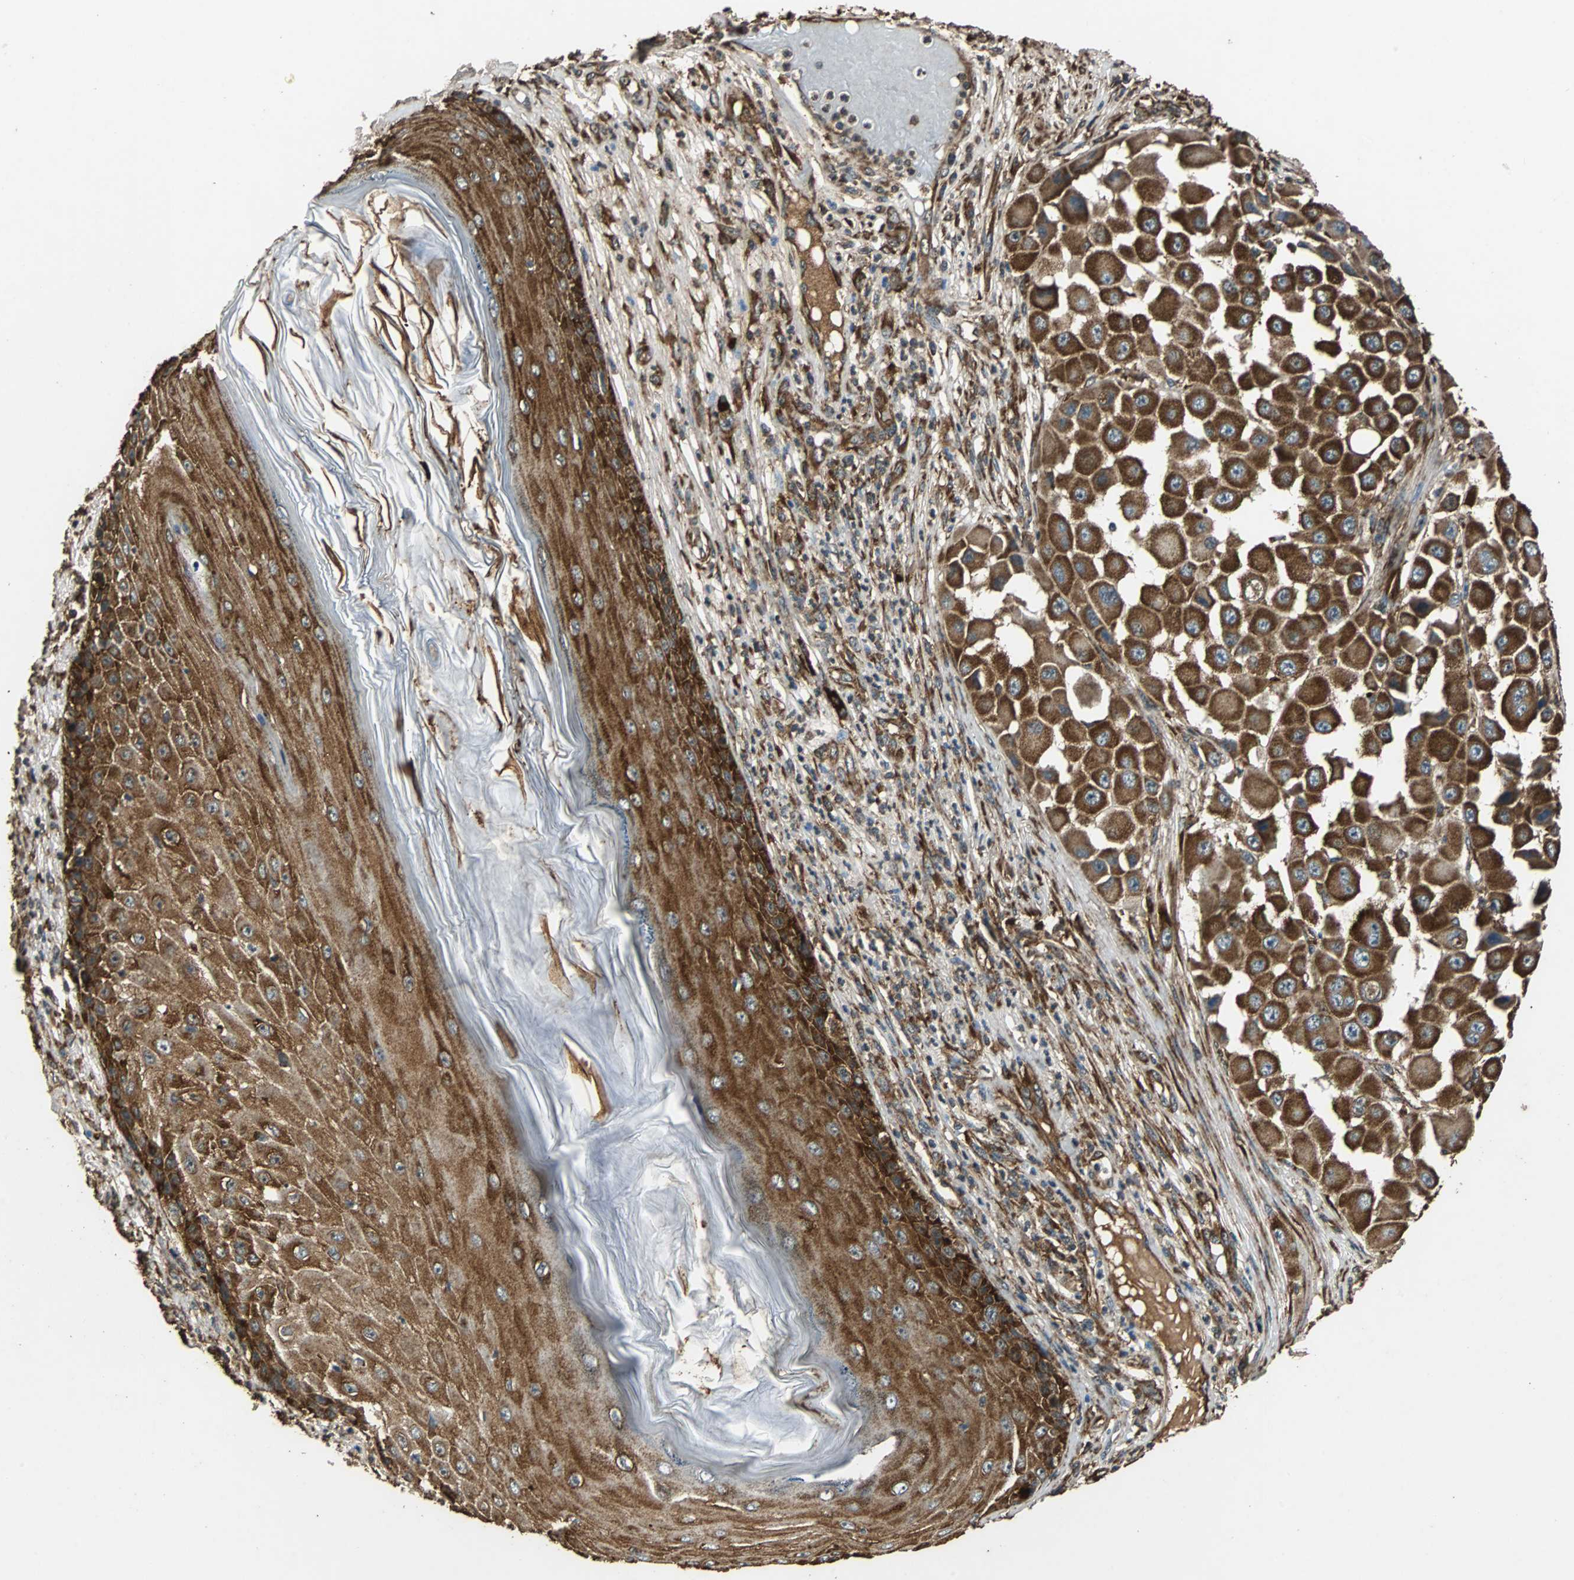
{"staining": {"intensity": "strong", "quantity": ">75%", "location": "cytoplasmic/membranous"}, "tissue": "melanoma", "cell_type": "Tumor cells", "image_type": "cancer", "snomed": [{"axis": "morphology", "description": "Malignant melanoma, NOS"}, {"axis": "topography", "description": "Skin"}], "caption": "Malignant melanoma stained with a protein marker exhibits strong staining in tumor cells.", "gene": "NAA10", "patient": {"sex": "female", "age": 81}}